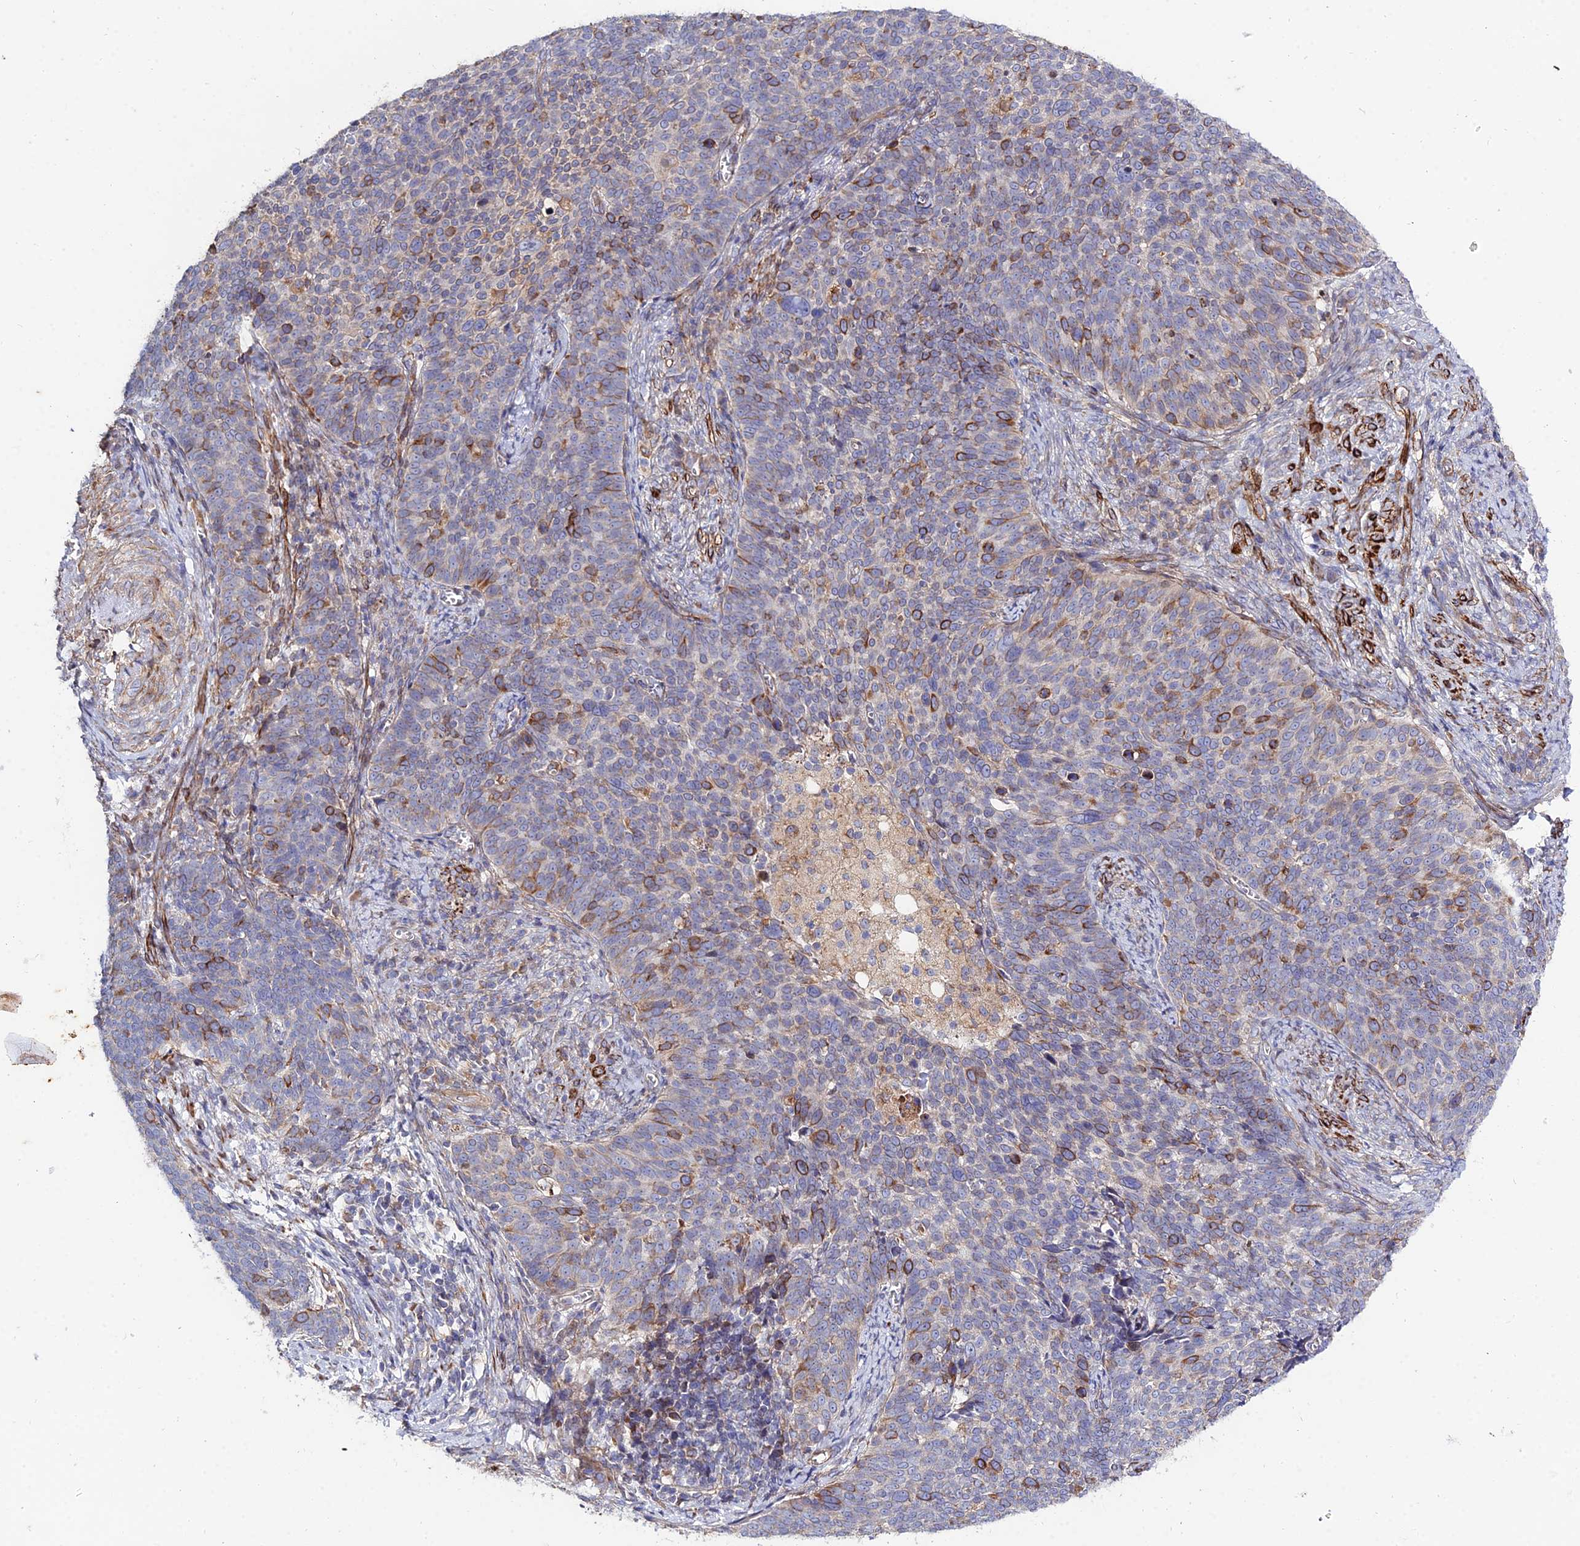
{"staining": {"intensity": "moderate", "quantity": "<25%", "location": "cytoplasmic/membranous"}, "tissue": "cervical cancer", "cell_type": "Tumor cells", "image_type": "cancer", "snomed": [{"axis": "morphology", "description": "Normal tissue, NOS"}, {"axis": "morphology", "description": "Squamous cell carcinoma, NOS"}, {"axis": "topography", "description": "Cervix"}], "caption": "There is low levels of moderate cytoplasmic/membranous expression in tumor cells of squamous cell carcinoma (cervical), as demonstrated by immunohistochemical staining (brown color).", "gene": "ARL6IP1", "patient": {"sex": "female", "age": 39}}